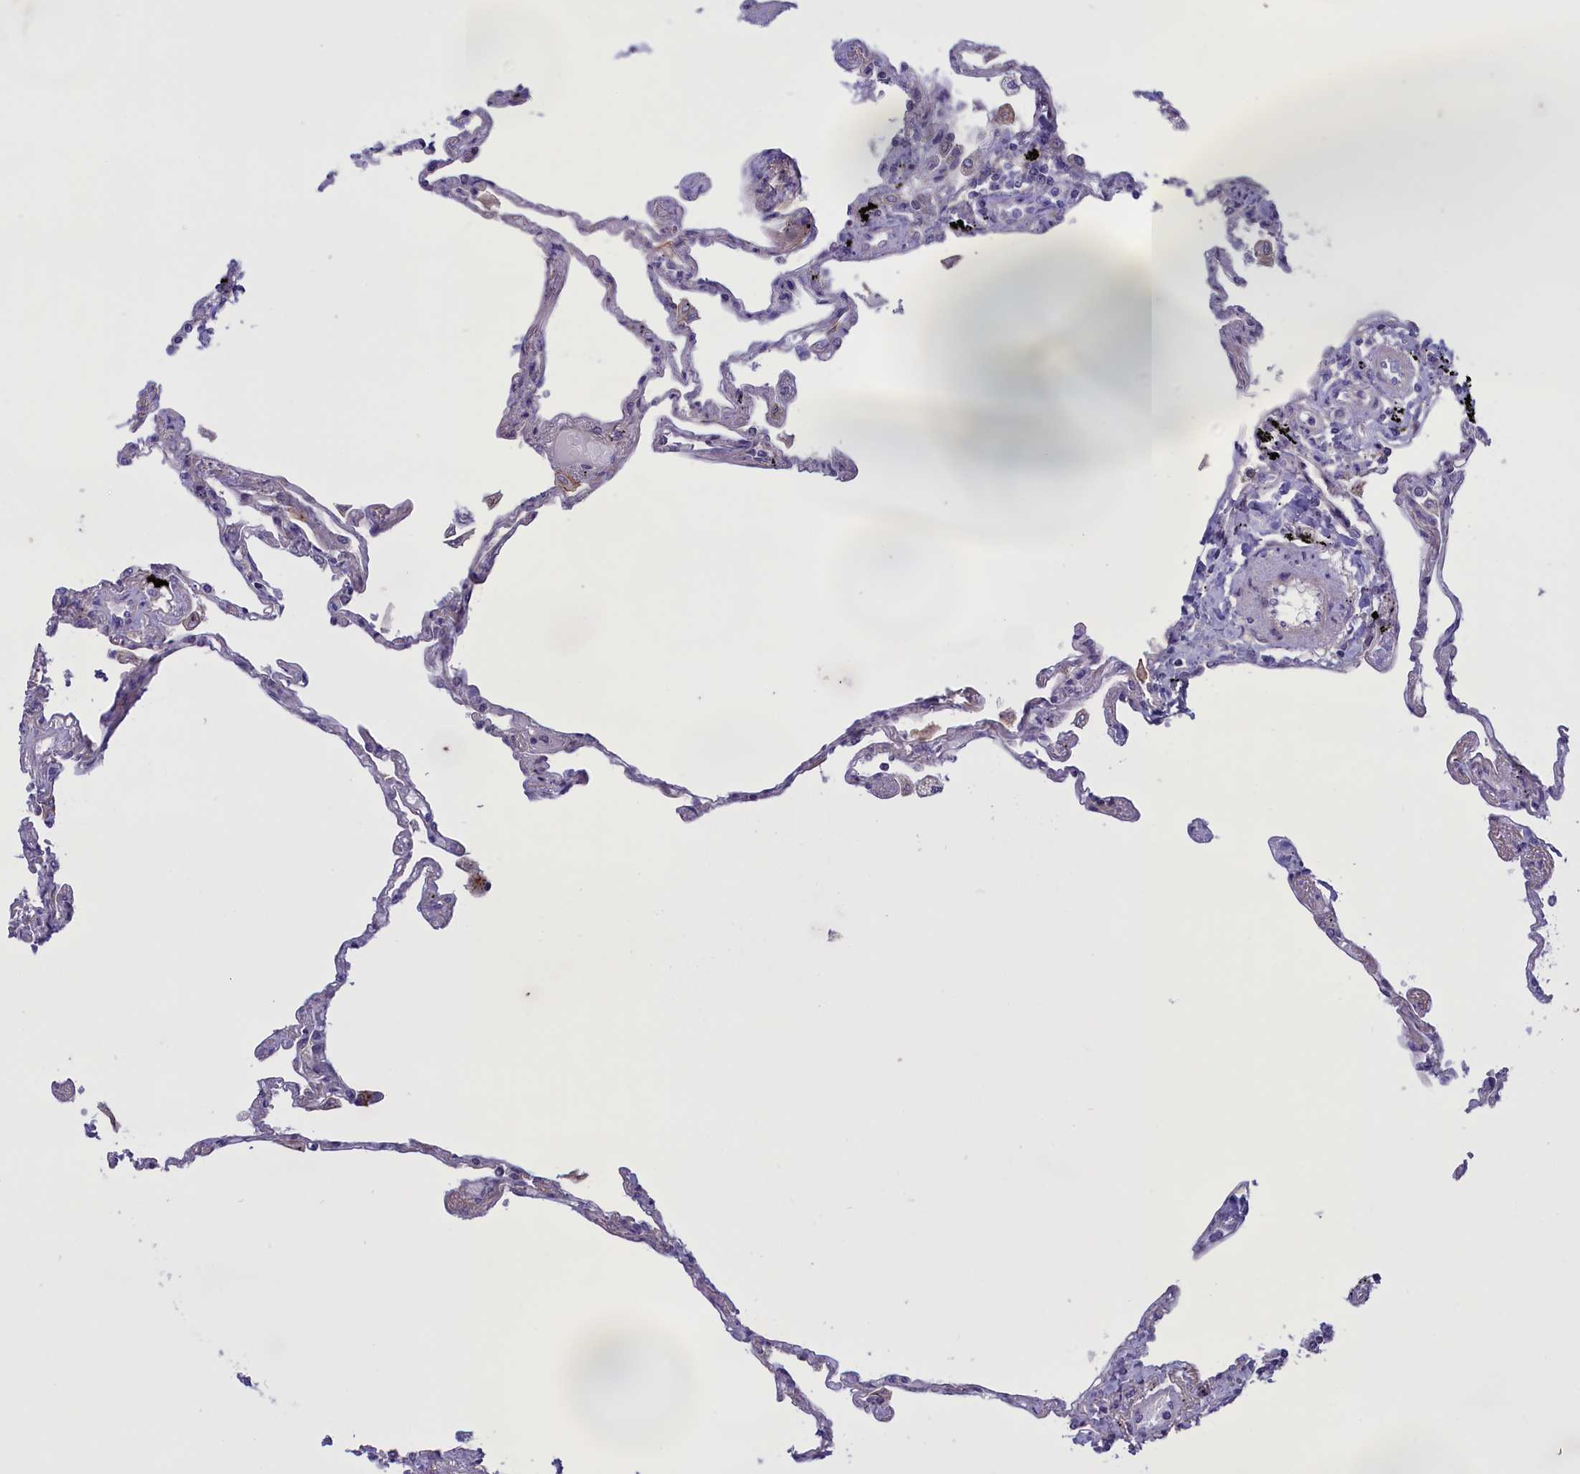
{"staining": {"intensity": "negative", "quantity": "none", "location": "none"}, "tissue": "lung", "cell_type": "Alveolar cells", "image_type": "normal", "snomed": [{"axis": "morphology", "description": "Normal tissue, NOS"}, {"axis": "topography", "description": "Lung"}], "caption": "Alveolar cells show no significant protein staining in benign lung.", "gene": "CORO2A", "patient": {"sex": "female", "age": 67}}